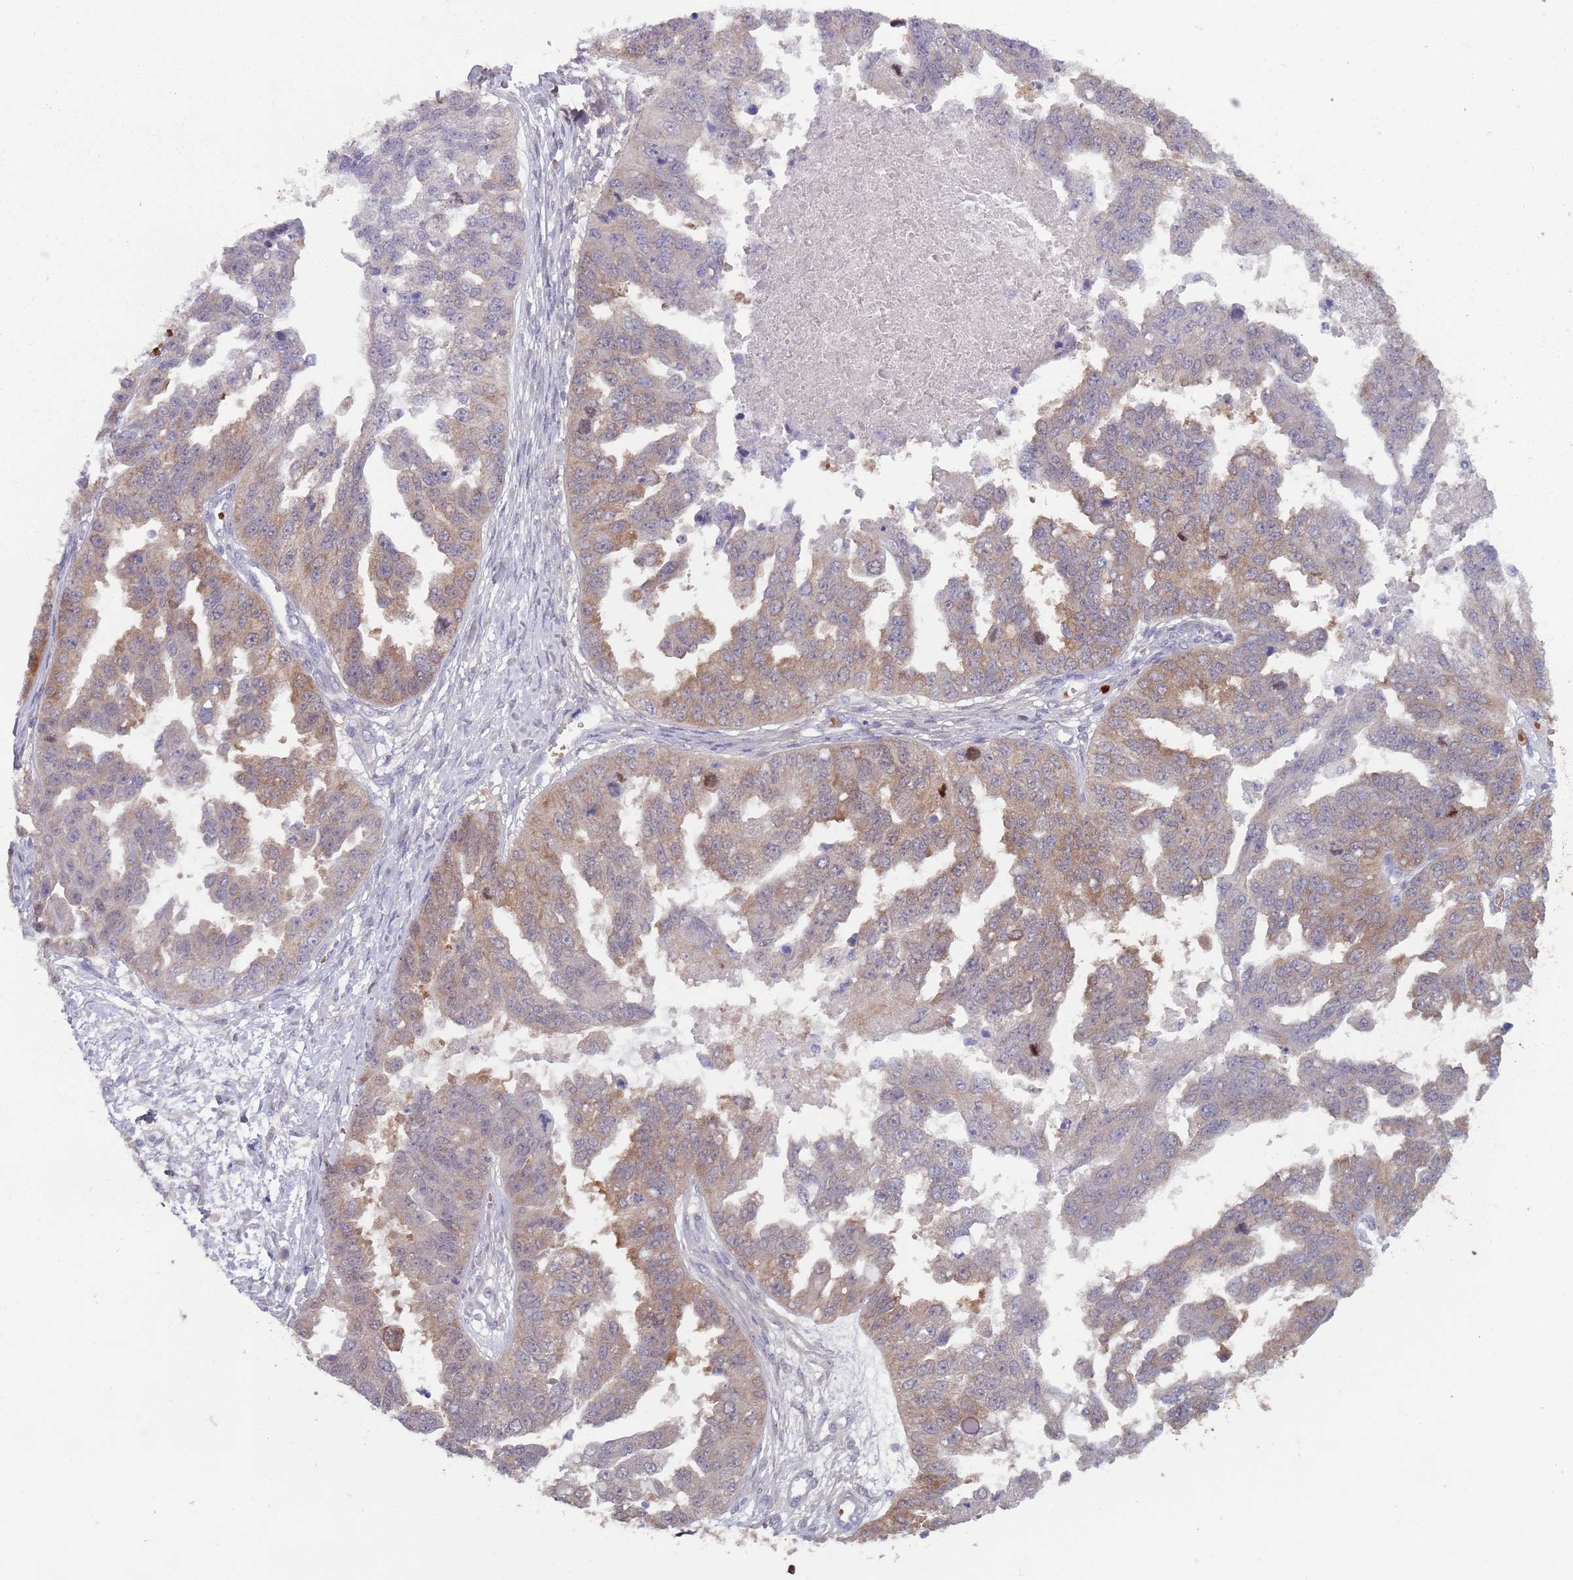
{"staining": {"intensity": "moderate", "quantity": "<25%", "location": "cytoplasmic/membranous"}, "tissue": "ovarian cancer", "cell_type": "Tumor cells", "image_type": "cancer", "snomed": [{"axis": "morphology", "description": "Cystadenocarcinoma, serous, NOS"}, {"axis": "topography", "description": "Ovary"}], "caption": "Tumor cells demonstrate low levels of moderate cytoplasmic/membranous positivity in about <25% of cells in serous cystadenocarcinoma (ovarian). (DAB (3,3'-diaminobenzidine) IHC, brown staining for protein, blue staining for nuclei).", "gene": "CLNS1A", "patient": {"sex": "female", "age": 58}}